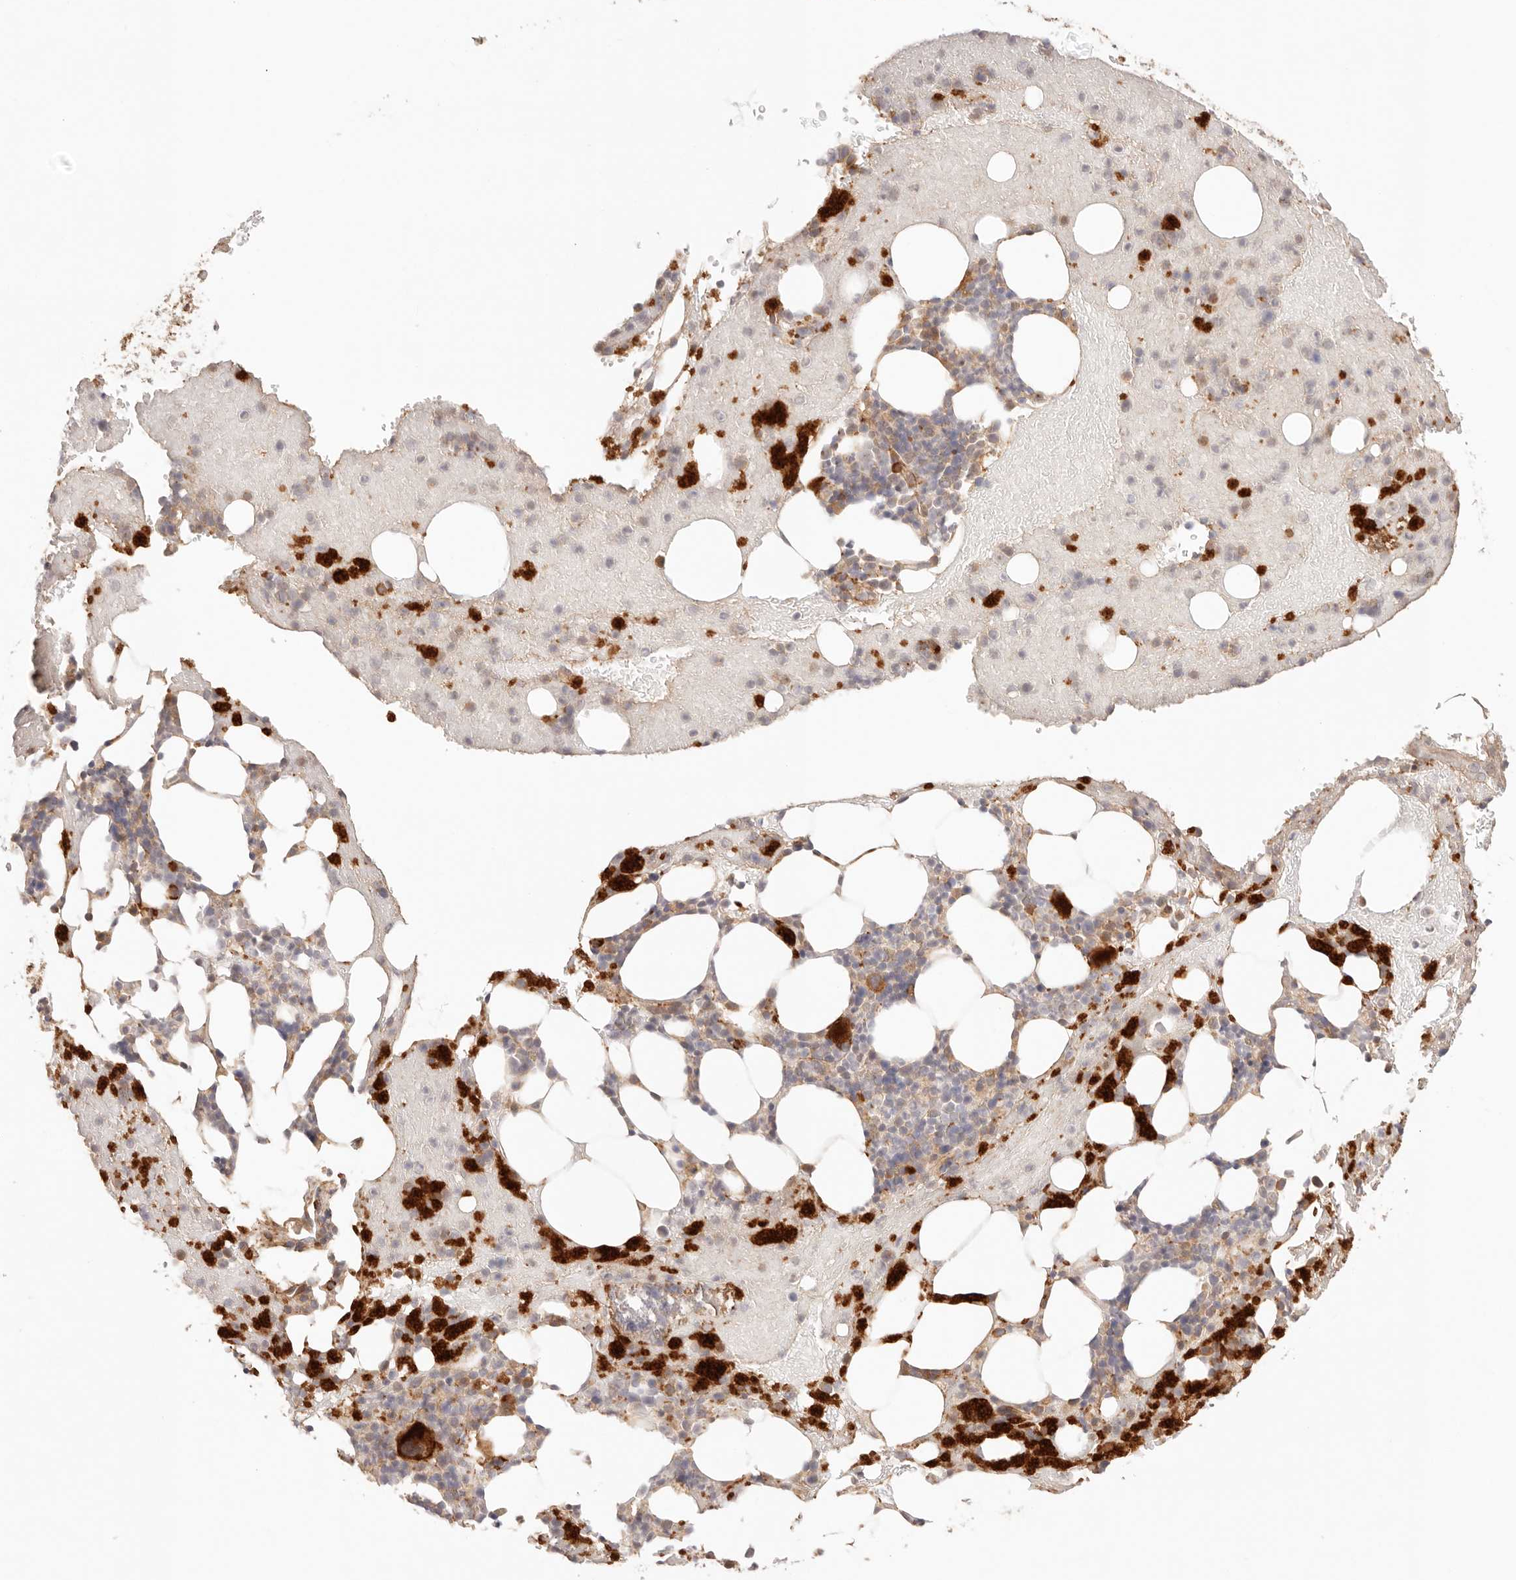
{"staining": {"intensity": "strong", "quantity": "25%-75%", "location": "cytoplasmic/membranous"}, "tissue": "bone marrow", "cell_type": "Hematopoietic cells", "image_type": "normal", "snomed": [{"axis": "morphology", "description": "Normal tissue, NOS"}, {"axis": "topography", "description": "Bone marrow"}], "caption": "Protein expression analysis of benign bone marrow displays strong cytoplasmic/membranous expression in about 25%-75% of hematopoietic cells.", "gene": "IL1R2", "patient": {"sex": "female", "age": 54}}